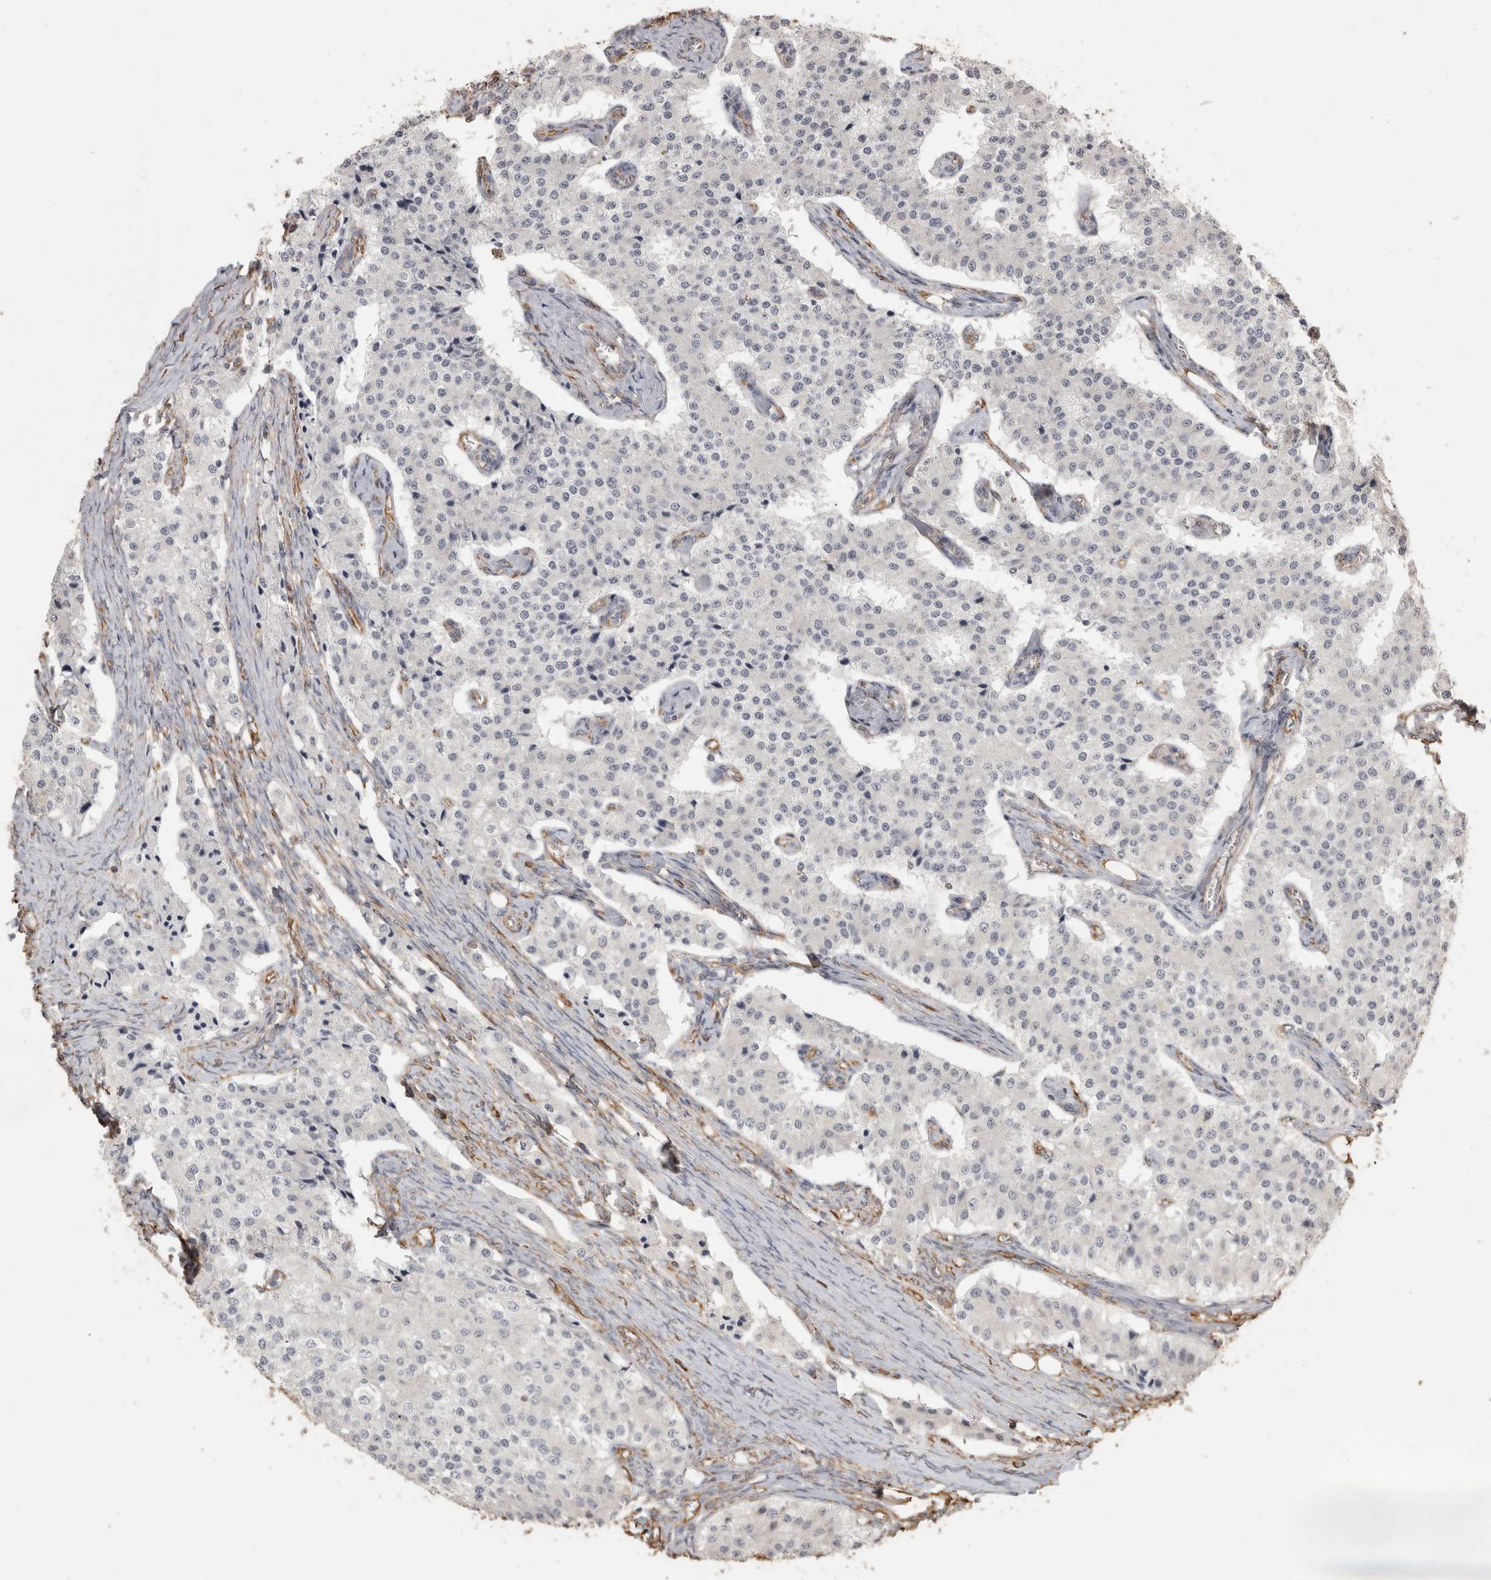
{"staining": {"intensity": "negative", "quantity": "none", "location": "none"}, "tissue": "carcinoid", "cell_type": "Tumor cells", "image_type": "cancer", "snomed": [{"axis": "morphology", "description": "Carcinoid, malignant, NOS"}, {"axis": "topography", "description": "Colon"}], "caption": "Malignant carcinoid was stained to show a protein in brown. There is no significant staining in tumor cells.", "gene": "REPS2", "patient": {"sex": "female", "age": 52}}